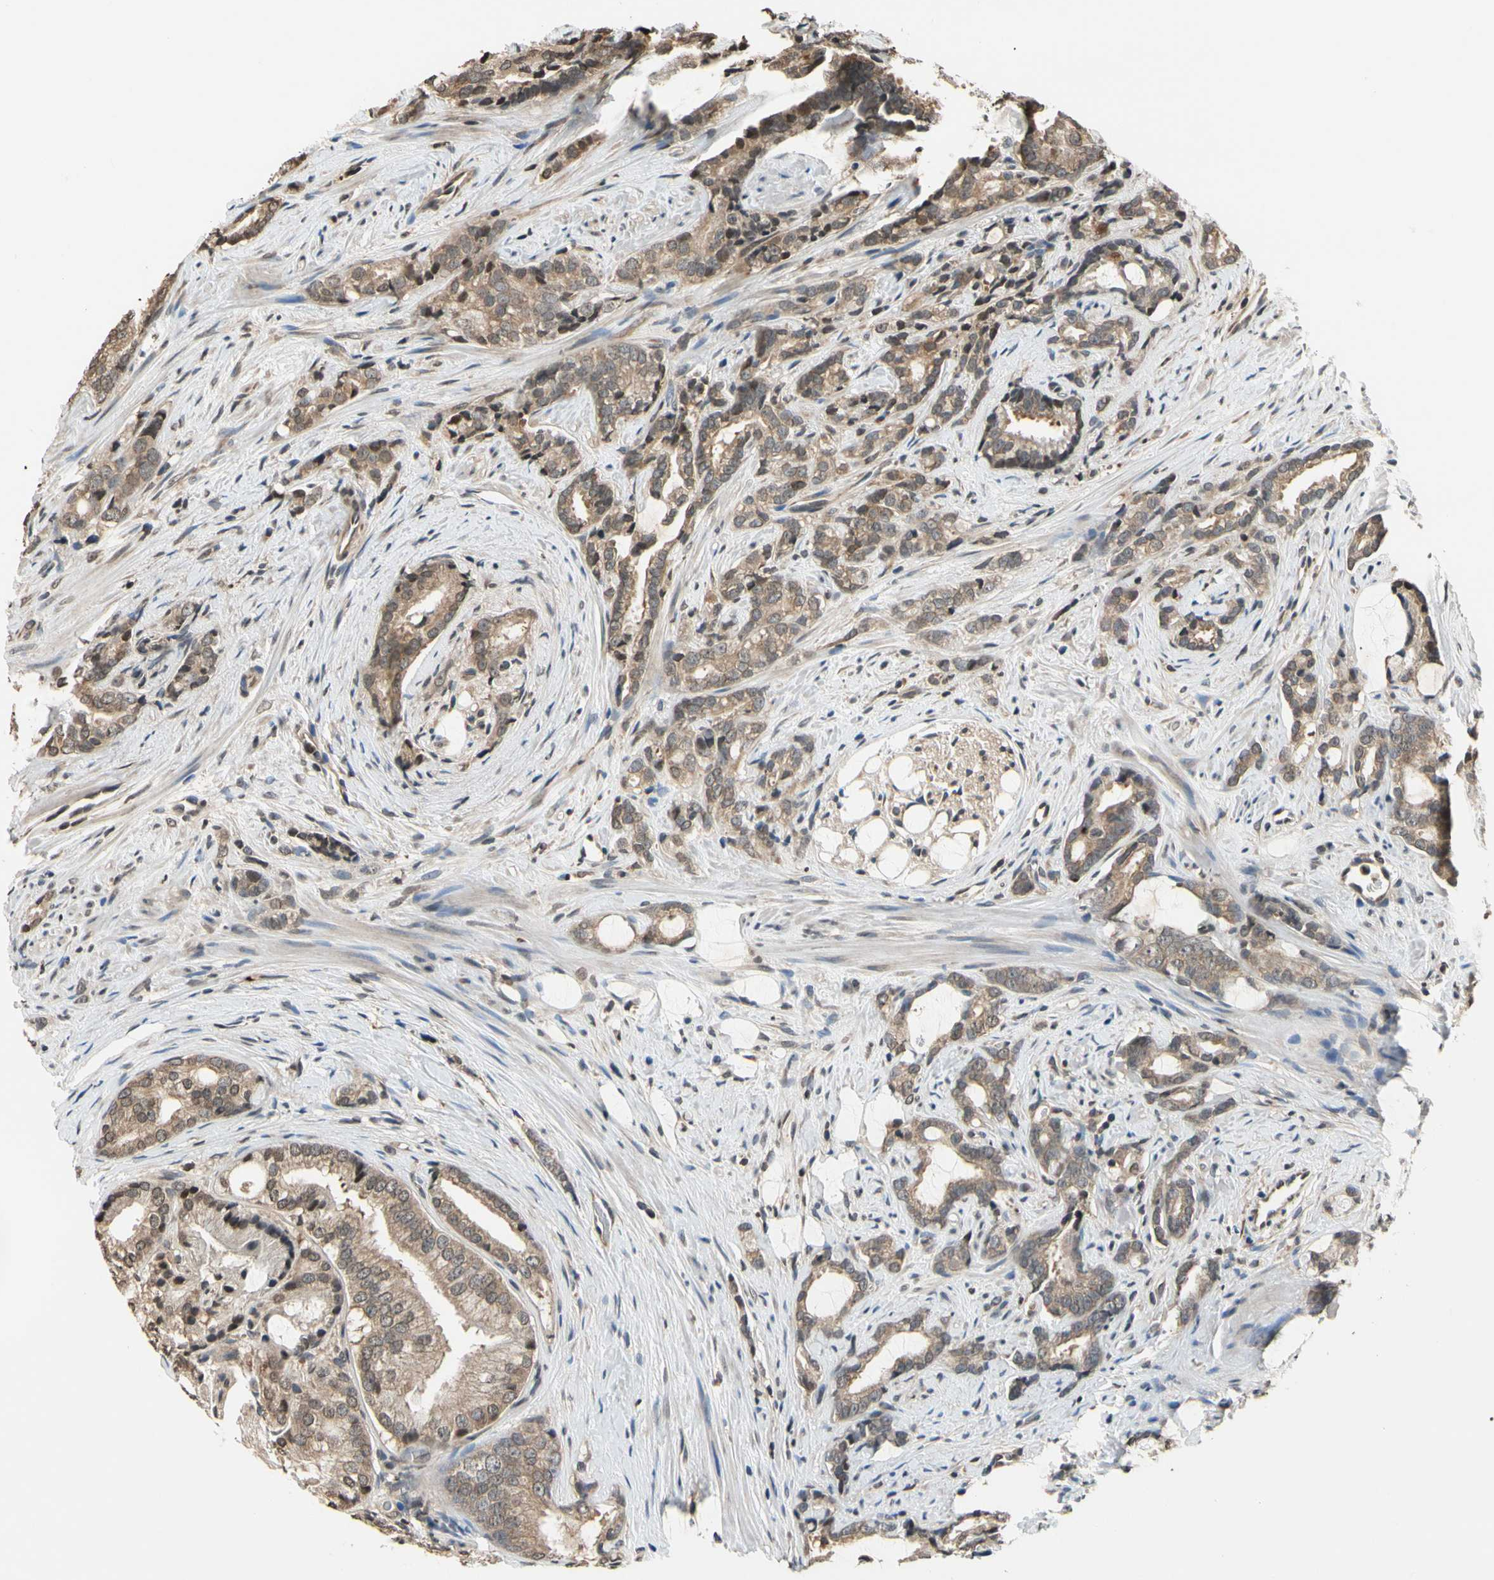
{"staining": {"intensity": "moderate", "quantity": ">75%", "location": "cytoplasmic/membranous"}, "tissue": "prostate cancer", "cell_type": "Tumor cells", "image_type": "cancer", "snomed": [{"axis": "morphology", "description": "Adenocarcinoma, Low grade"}, {"axis": "topography", "description": "Prostate"}], "caption": "Prostate cancer (adenocarcinoma (low-grade)) stained with a brown dye reveals moderate cytoplasmic/membranous positive positivity in about >75% of tumor cells.", "gene": "GCLC", "patient": {"sex": "male", "age": 58}}